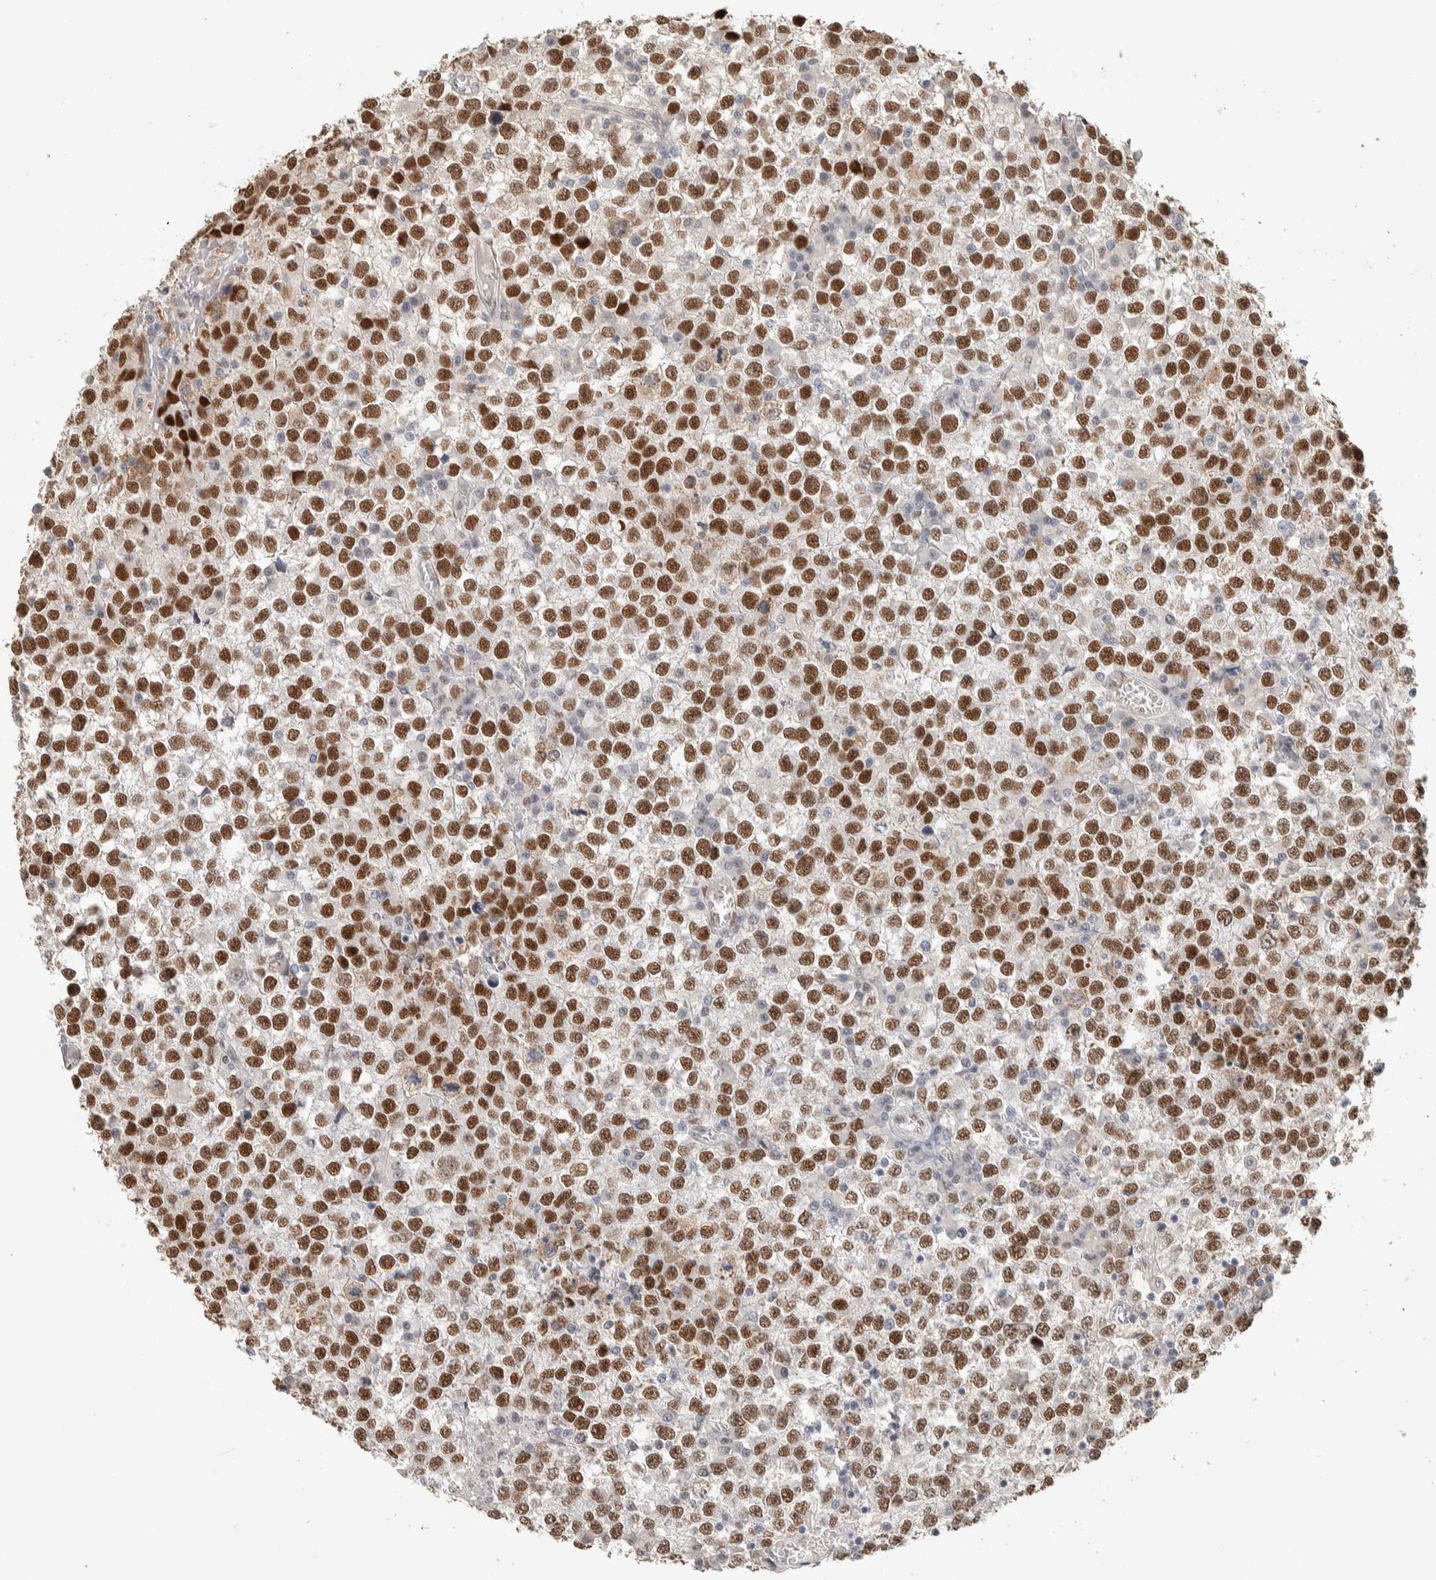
{"staining": {"intensity": "strong", "quantity": ">75%", "location": "nuclear"}, "tissue": "testis cancer", "cell_type": "Tumor cells", "image_type": "cancer", "snomed": [{"axis": "morphology", "description": "Seminoma, NOS"}, {"axis": "topography", "description": "Testis"}], "caption": "A photomicrograph of seminoma (testis) stained for a protein demonstrates strong nuclear brown staining in tumor cells.", "gene": "PUS7", "patient": {"sex": "male", "age": 65}}